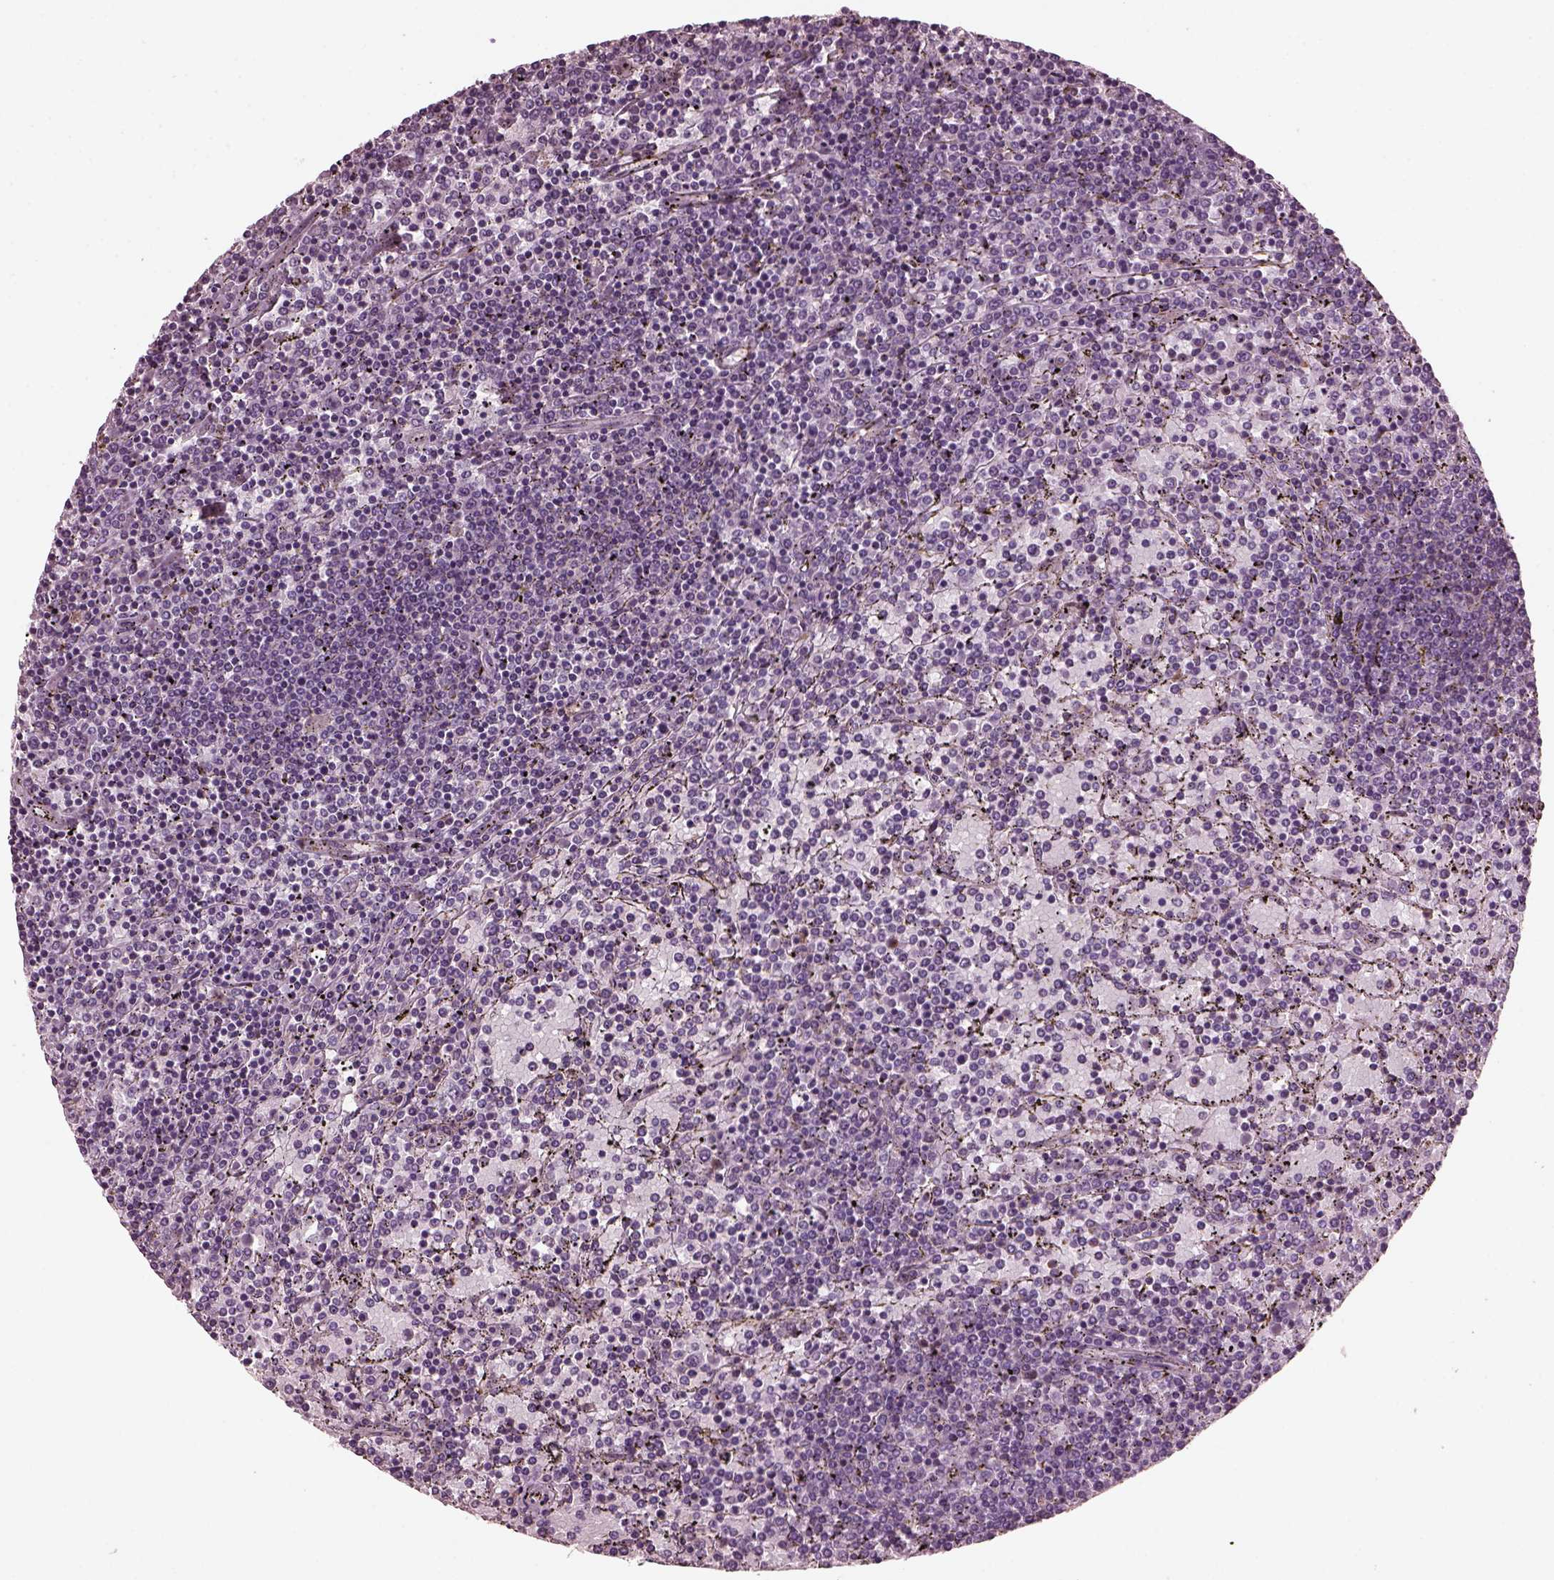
{"staining": {"intensity": "negative", "quantity": "none", "location": "none"}, "tissue": "lymphoma", "cell_type": "Tumor cells", "image_type": "cancer", "snomed": [{"axis": "morphology", "description": "Malignant lymphoma, non-Hodgkin's type, Low grade"}, {"axis": "topography", "description": "Spleen"}], "caption": "Tumor cells are negative for protein expression in human lymphoma. (Immunohistochemistry, brightfield microscopy, high magnification).", "gene": "GDF11", "patient": {"sex": "female", "age": 77}}